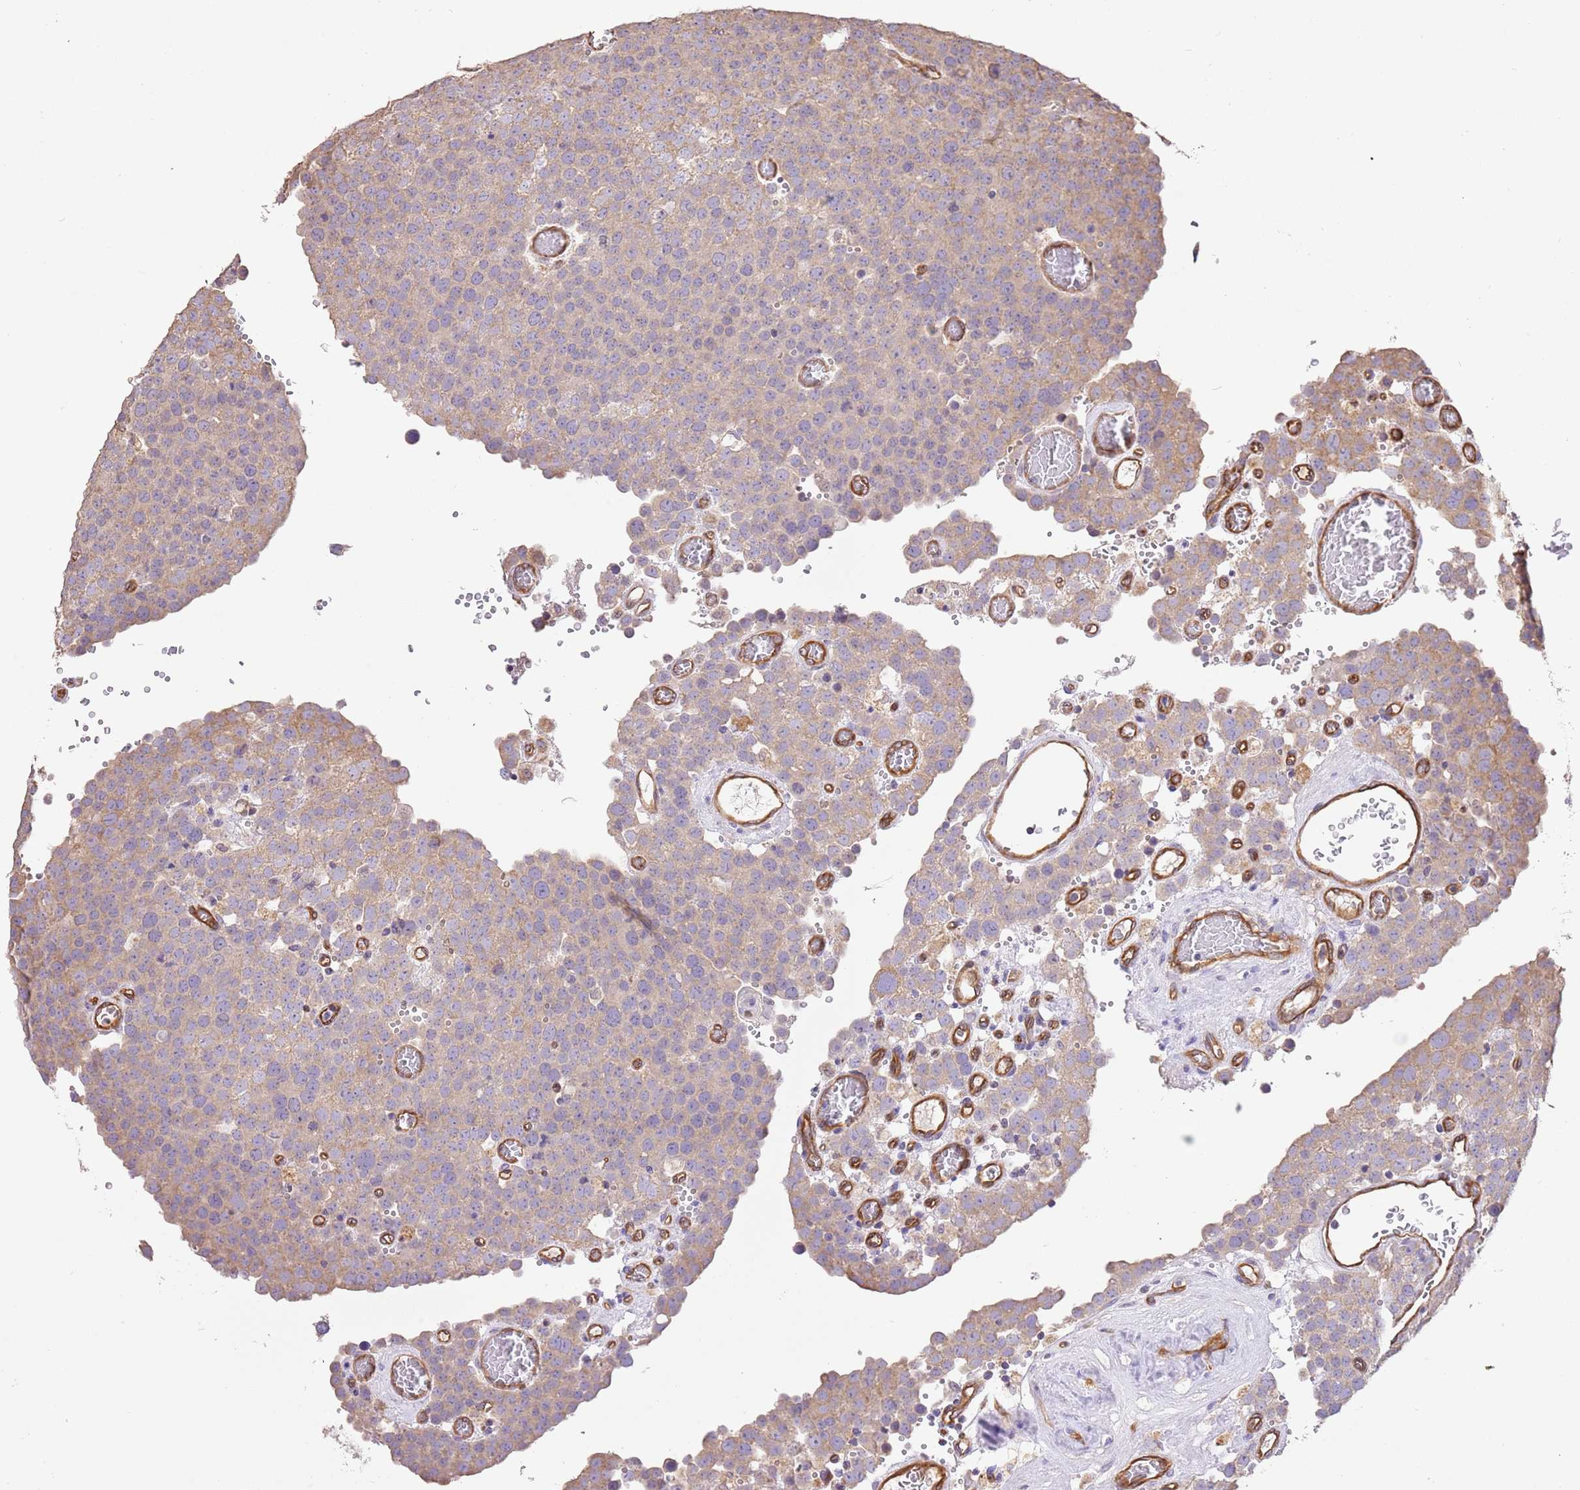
{"staining": {"intensity": "weak", "quantity": ">75%", "location": "cytoplasmic/membranous"}, "tissue": "testis cancer", "cell_type": "Tumor cells", "image_type": "cancer", "snomed": [{"axis": "morphology", "description": "Normal tissue, NOS"}, {"axis": "morphology", "description": "Seminoma, NOS"}, {"axis": "topography", "description": "Testis"}], "caption": "Tumor cells show low levels of weak cytoplasmic/membranous expression in approximately >75% of cells in human testis cancer (seminoma).", "gene": "DOCK9", "patient": {"sex": "male", "age": 71}}